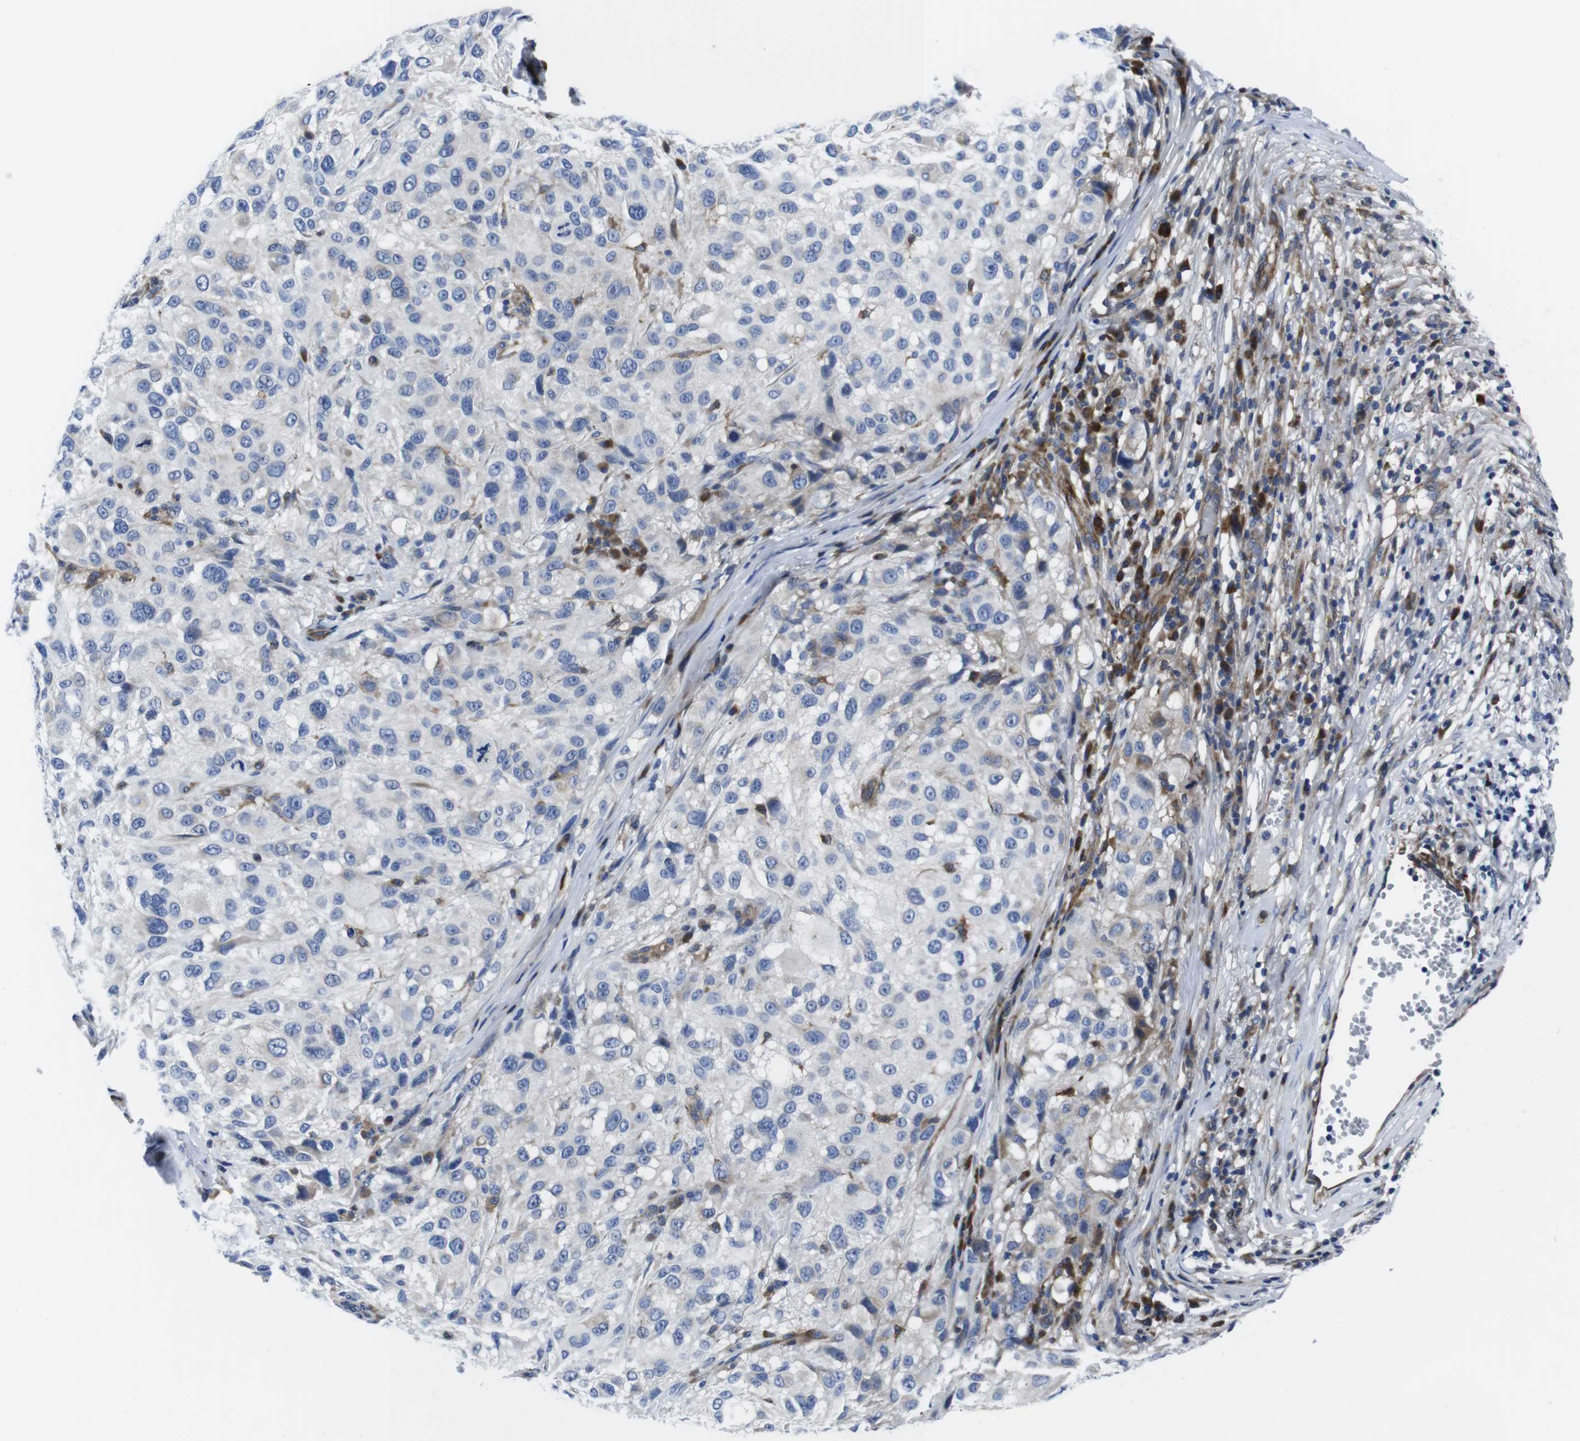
{"staining": {"intensity": "weak", "quantity": "<25%", "location": "cytoplasmic/membranous"}, "tissue": "melanoma", "cell_type": "Tumor cells", "image_type": "cancer", "snomed": [{"axis": "morphology", "description": "Necrosis, NOS"}, {"axis": "morphology", "description": "Malignant melanoma, NOS"}, {"axis": "topography", "description": "Skin"}], "caption": "Malignant melanoma was stained to show a protein in brown. There is no significant positivity in tumor cells.", "gene": "EIF4A1", "patient": {"sex": "female", "age": 87}}